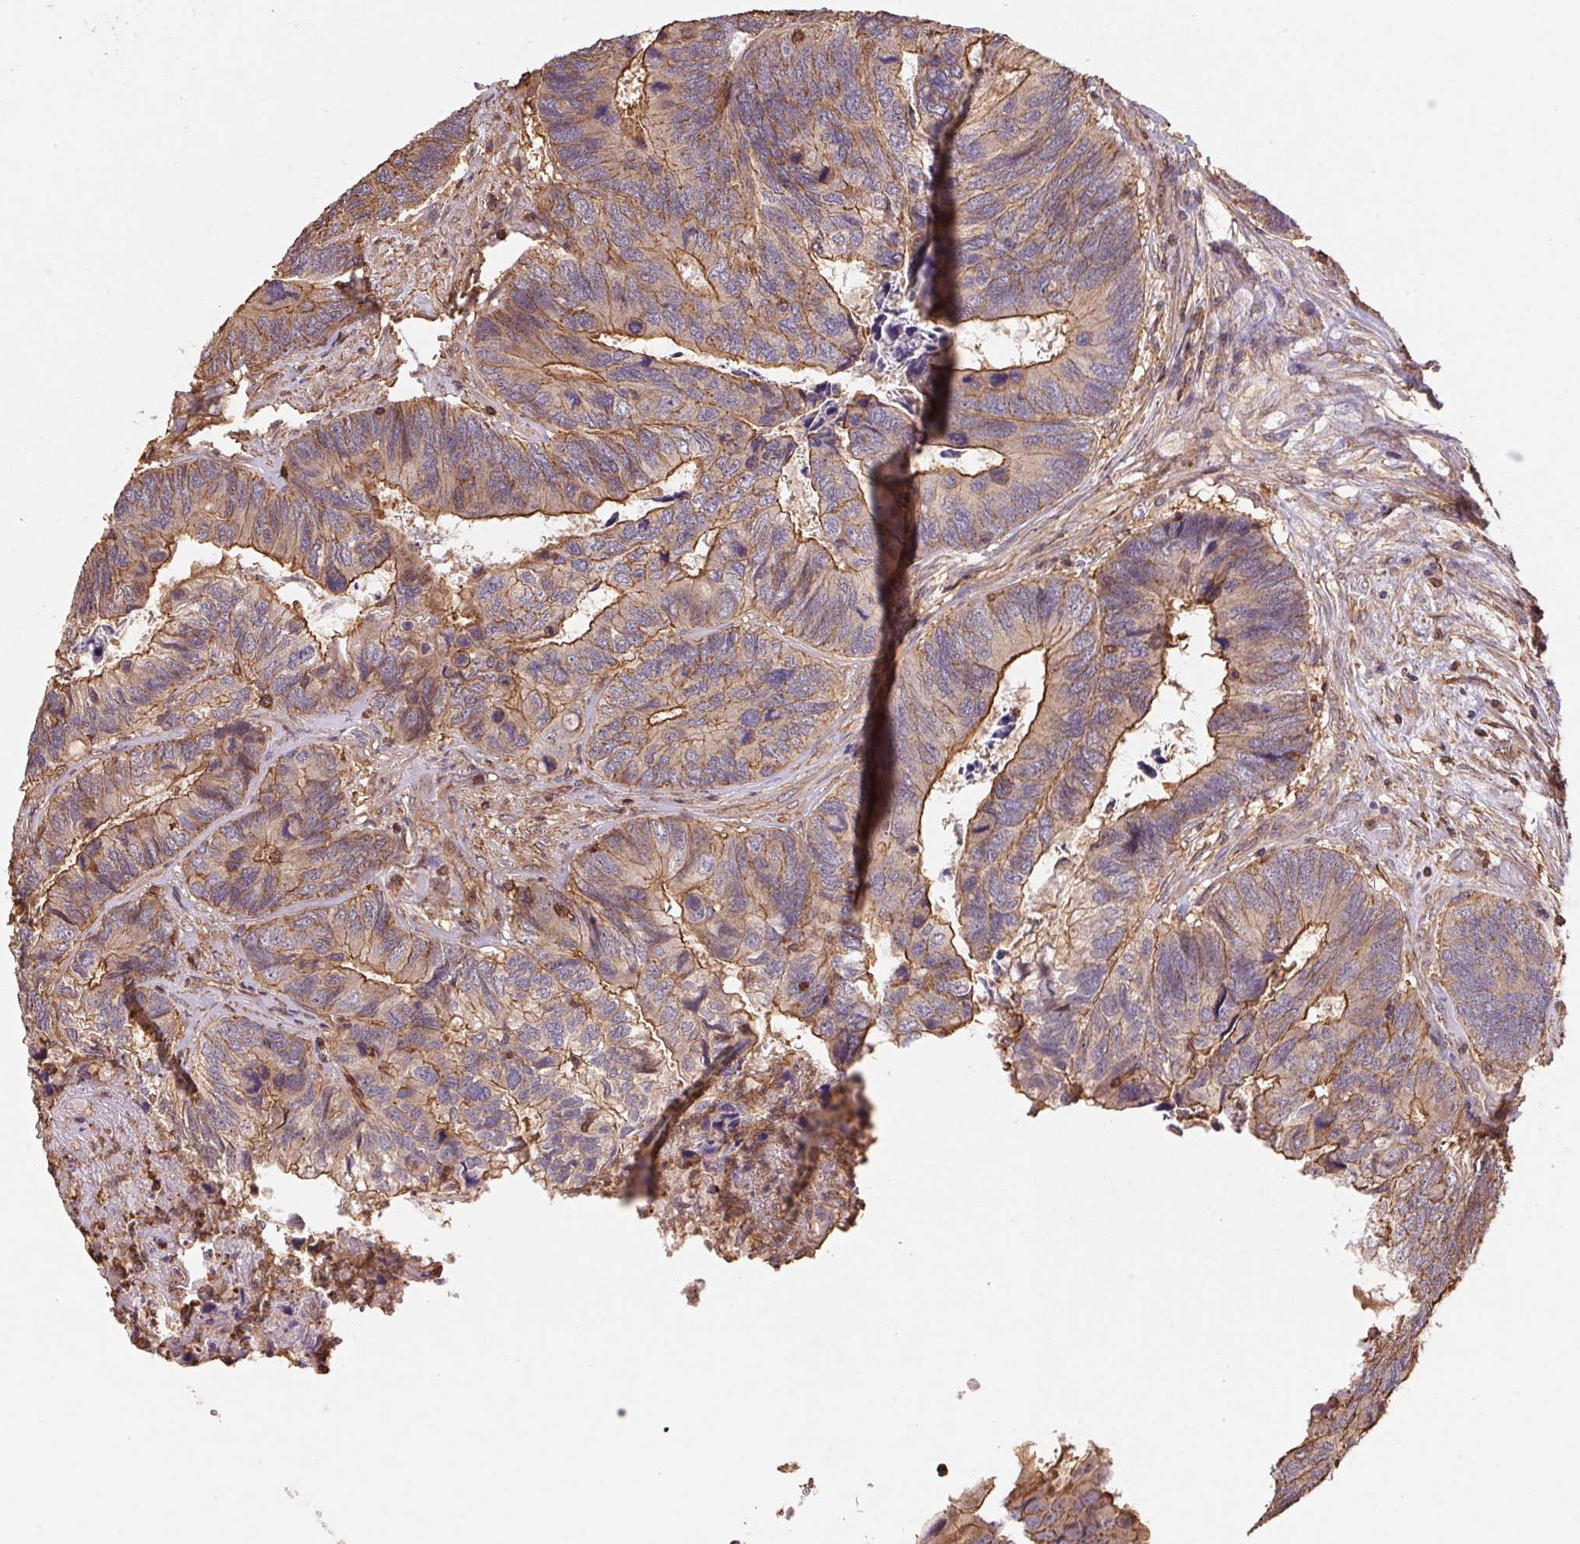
{"staining": {"intensity": "moderate", "quantity": "25%-75%", "location": "cytoplasmic/membranous"}, "tissue": "colorectal cancer", "cell_type": "Tumor cells", "image_type": "cancer", "snomed": [{"axis": "morphology", "description": "Adenocarcinoma, NOS"}, {"axis": "topography", "description": "Colon"}], "caption": "Adenocarcinoma (colorectal) tissue reveals moderate cytoplasmic/membranous positivity in about 25%-75% of tumor cells (DAB IHC, brown staining for protein, blue staining for nuclei).", "gene": "ATG10", "patient": {"sex": "female", "age": 67}}